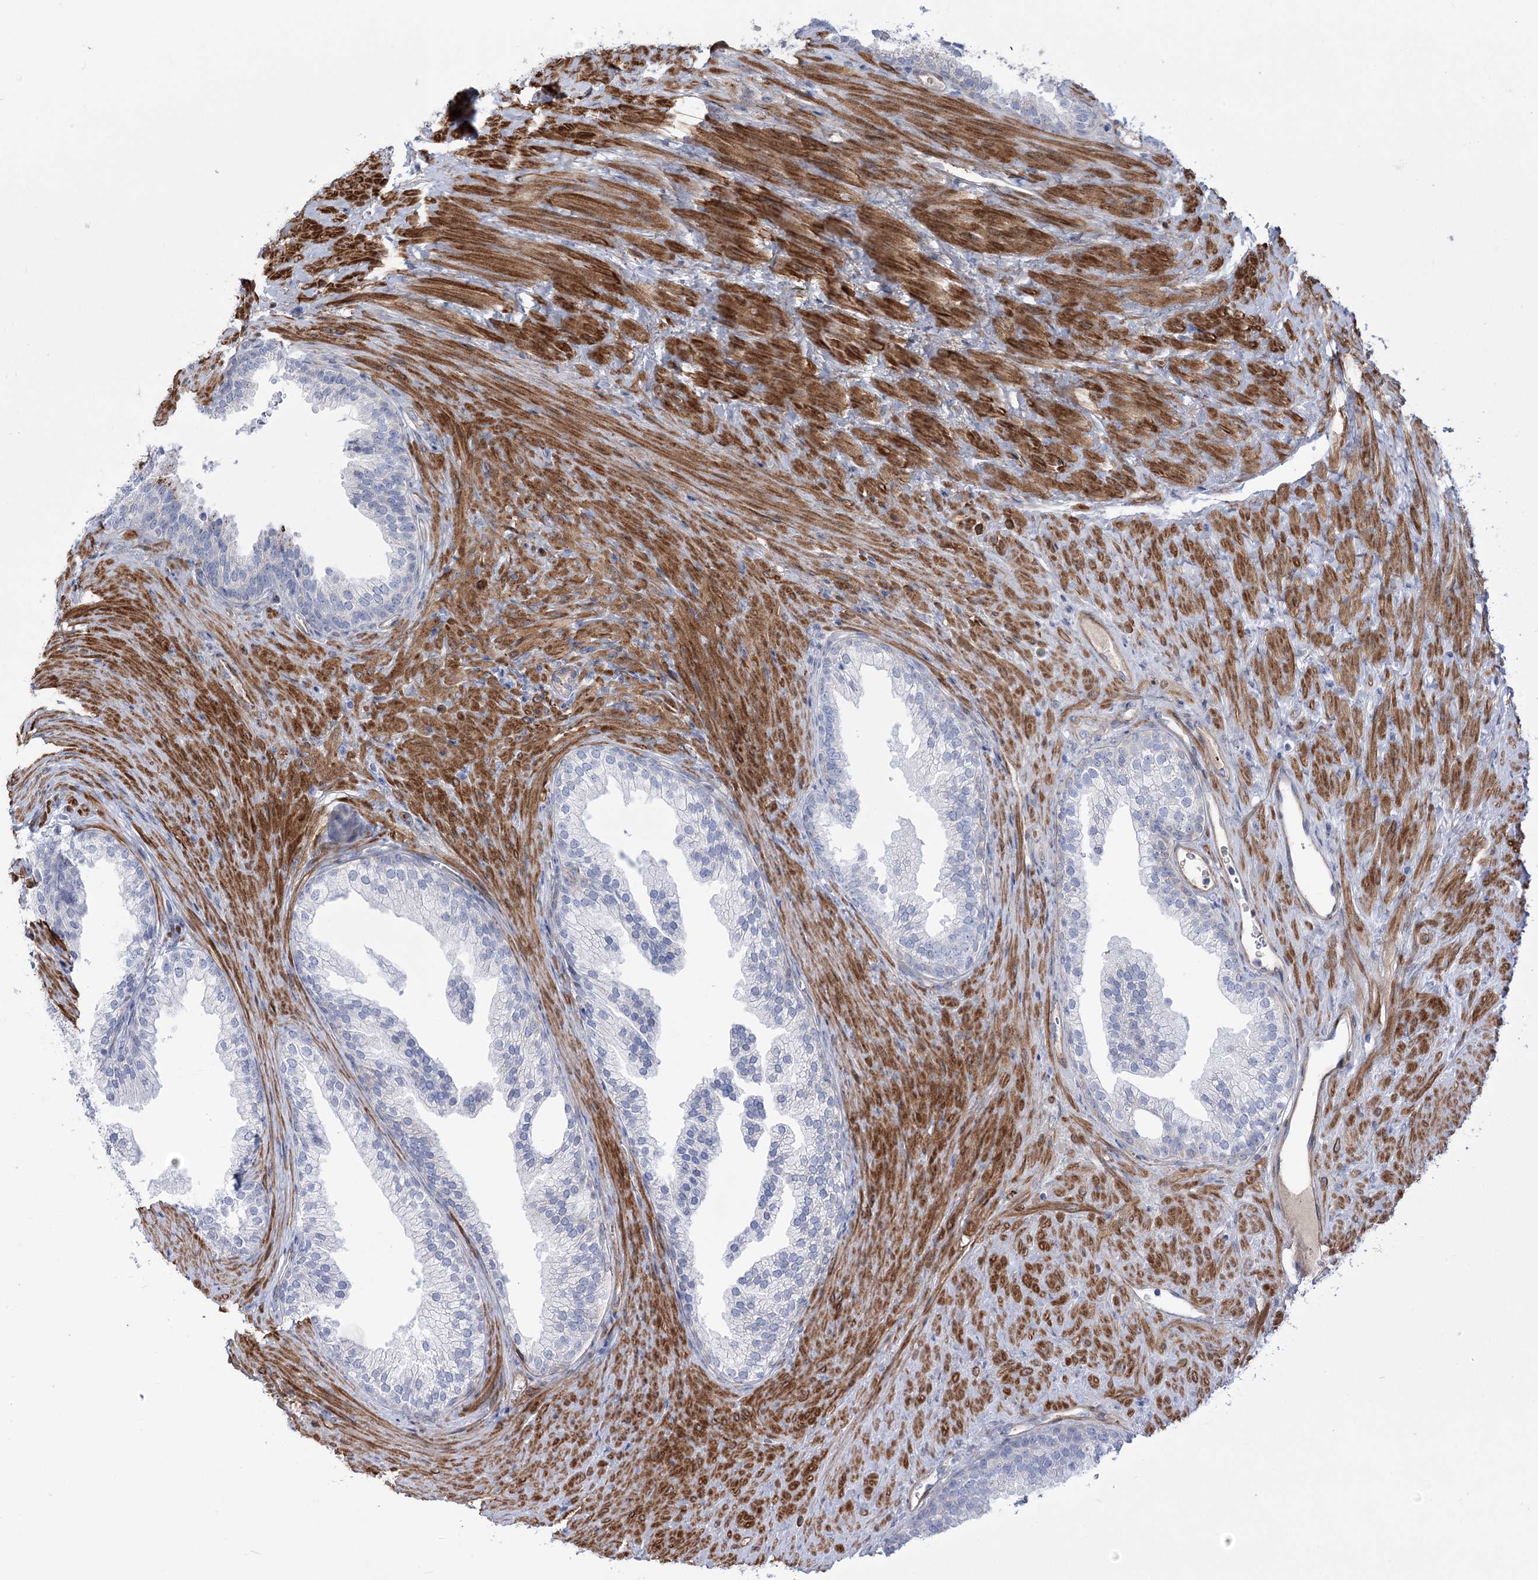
{"staining": {"intensity": "negative", "quantity": "none", "location": "none"}, "tissue": "prostate", "cell_type": "Glandular cells", "image_type": "normal", "snomed": [{"axis": "morphology", "description": "Normal tissue, NOS"}, {"axis": "topography", "description": "Prostate"}], "caption": "IHC of unremarkable human prostate shows no positivity in glandular cells. (DAB (3,3'-diaminobenzidine) immunohistochemistry, high magnification).", "gene": "ANKRD23", "patient": {"sex": "male", "age": 76}}